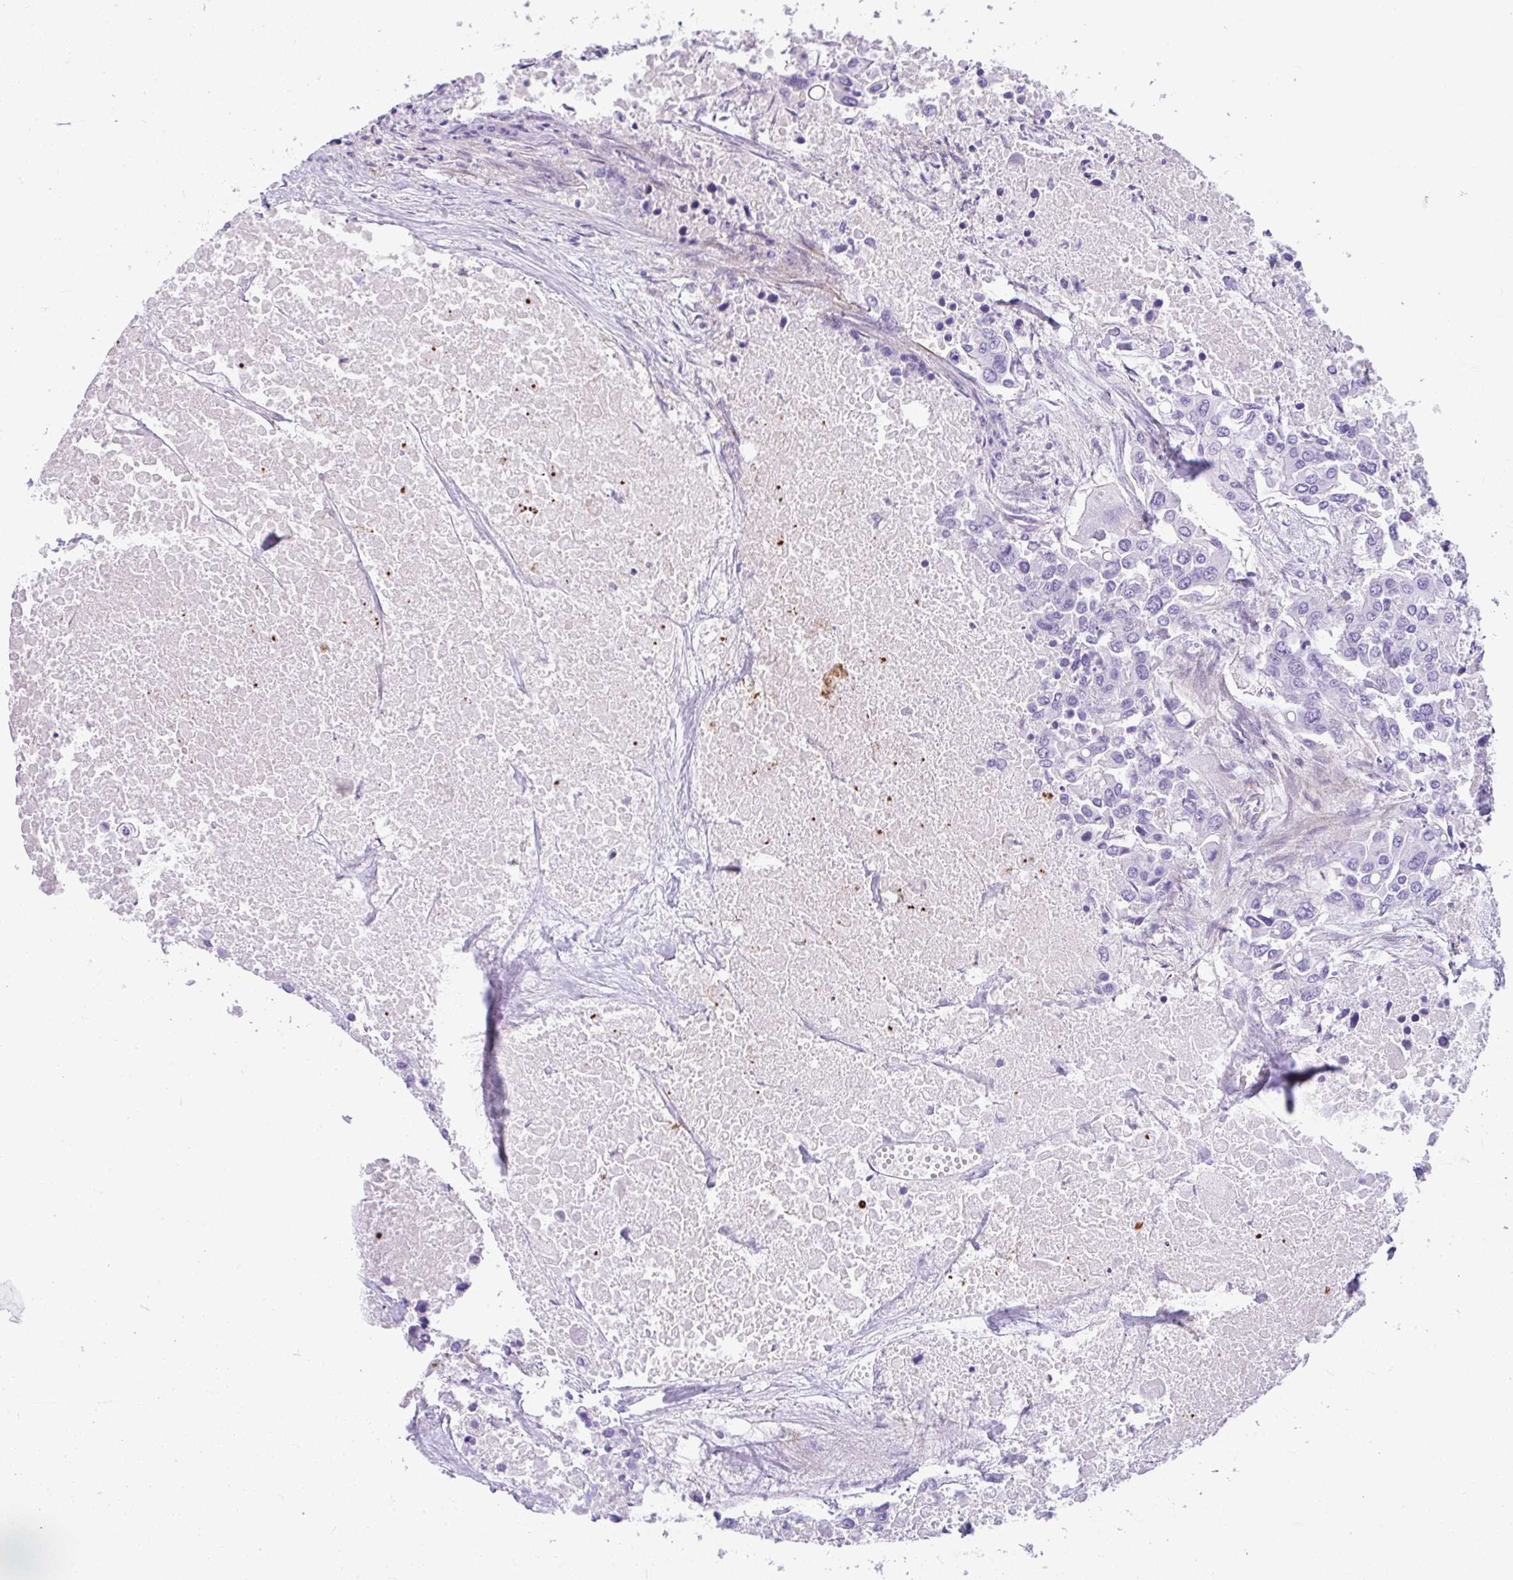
{"staining": {"intensity": "negative", "quantity": "none", "location": "none"}, "tissue": "colorectal cancer", "cell_type": "Tumor cells", "image_type": "cancer", "snomed": [{"axis": "morphology", "description": "Adenocarcinoma, NOS"}, {"axis": "topography", "description": "Colon"}], "caption": "This is an IHC micrograph of colorectal adenocarcinoma. There is no expression in tumor cells.", "gene": "CDRT15", "patient": {"sex": "male", "age": 77}}